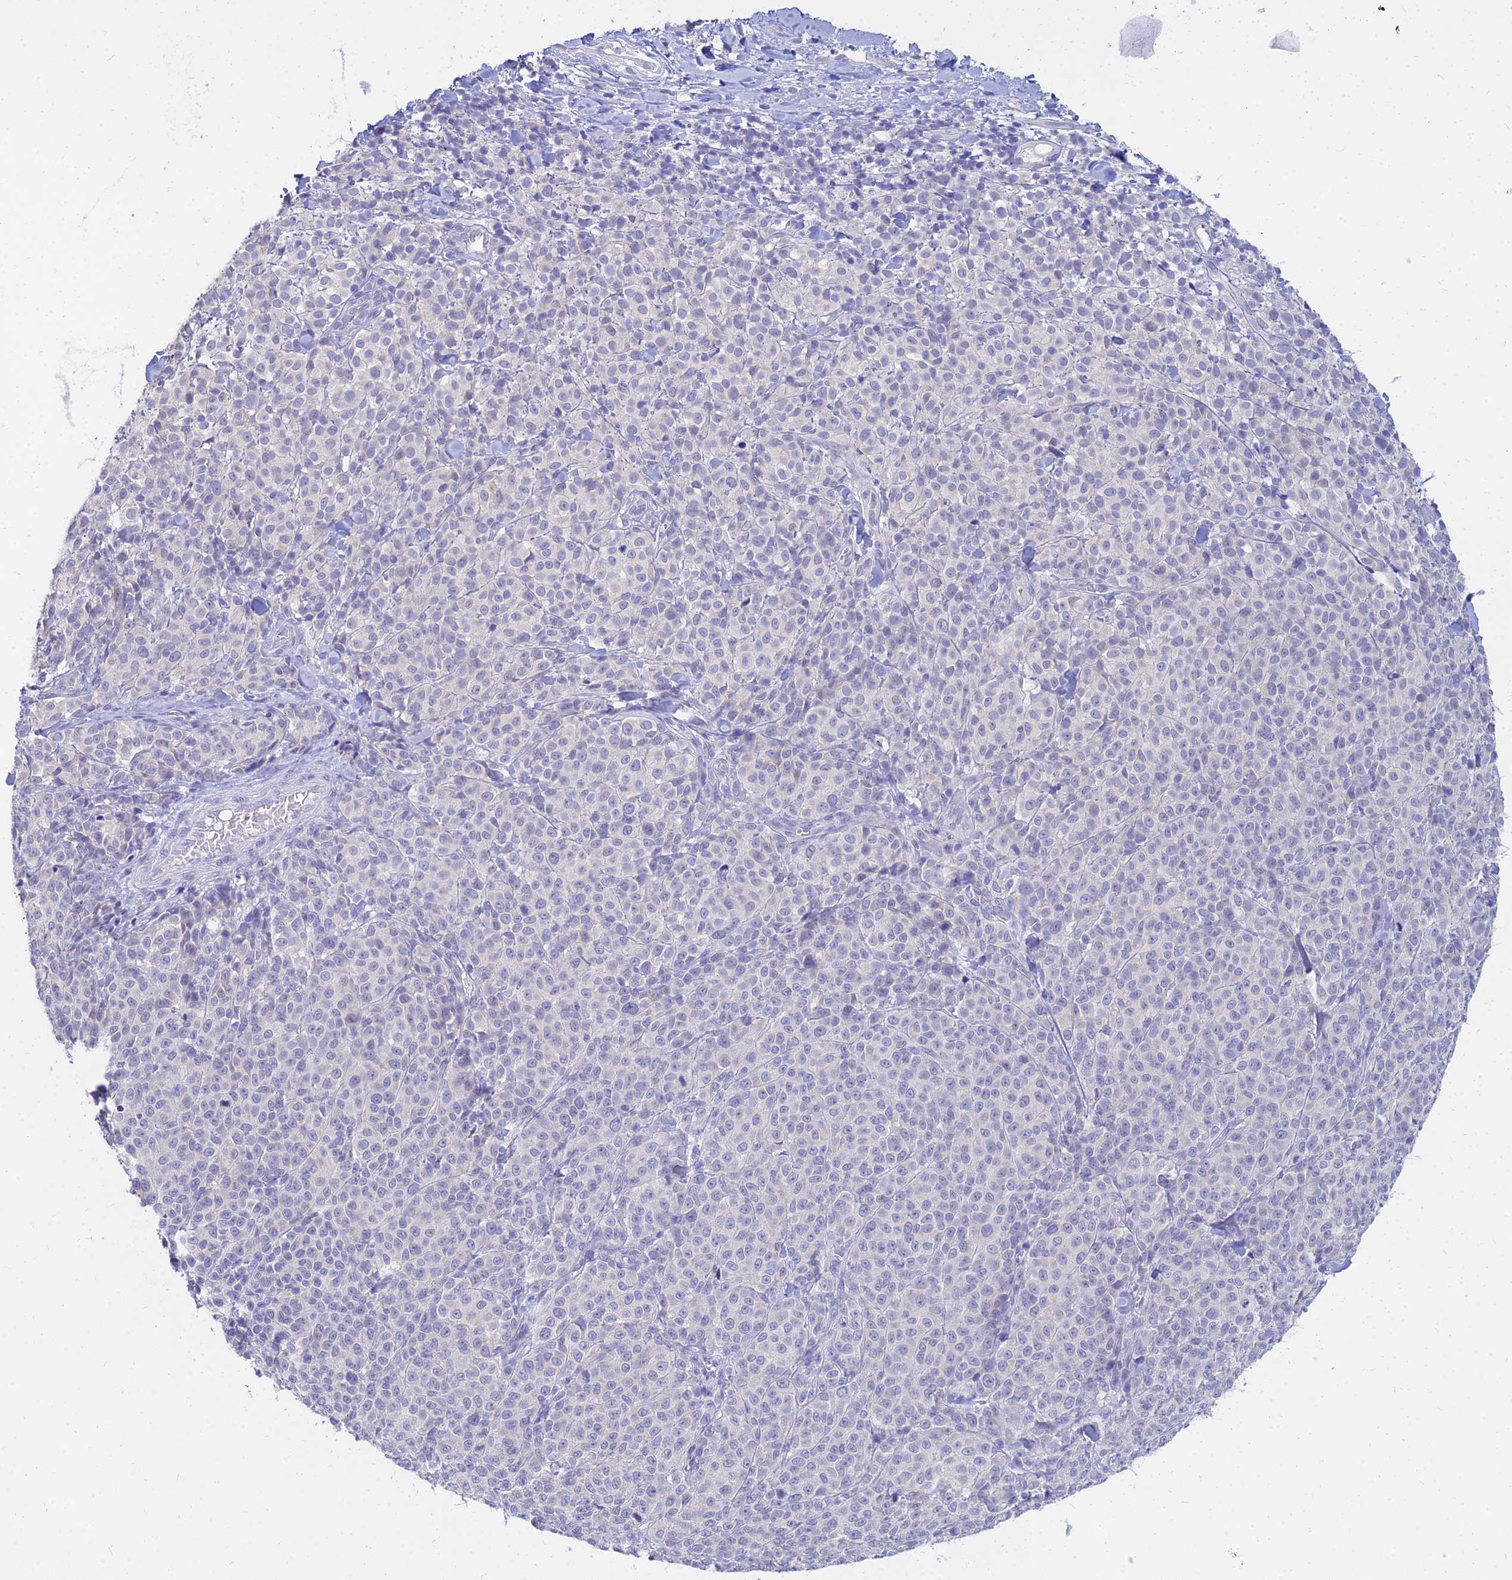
{"staining": {"intensity": "negative", "quantity": "none", "location": "none"}, "tissue": "melanoma", "cell_type": "Tumor cells", "image_type": "cancer", "snomed": [{"axis": "morphology", "description": "Normal tissue, NOS"}, {"axis": "morphology", "description": "Malignant melanoma, NOS"}, {"axis": "topography", "description": "Skin"}], "caption": "DAB immunohistochemical staining of human malignant melanoma displays no significant positivity in tumor cells.", "gene": "NPY", "patient": {"sex": "female", "age": 34}}